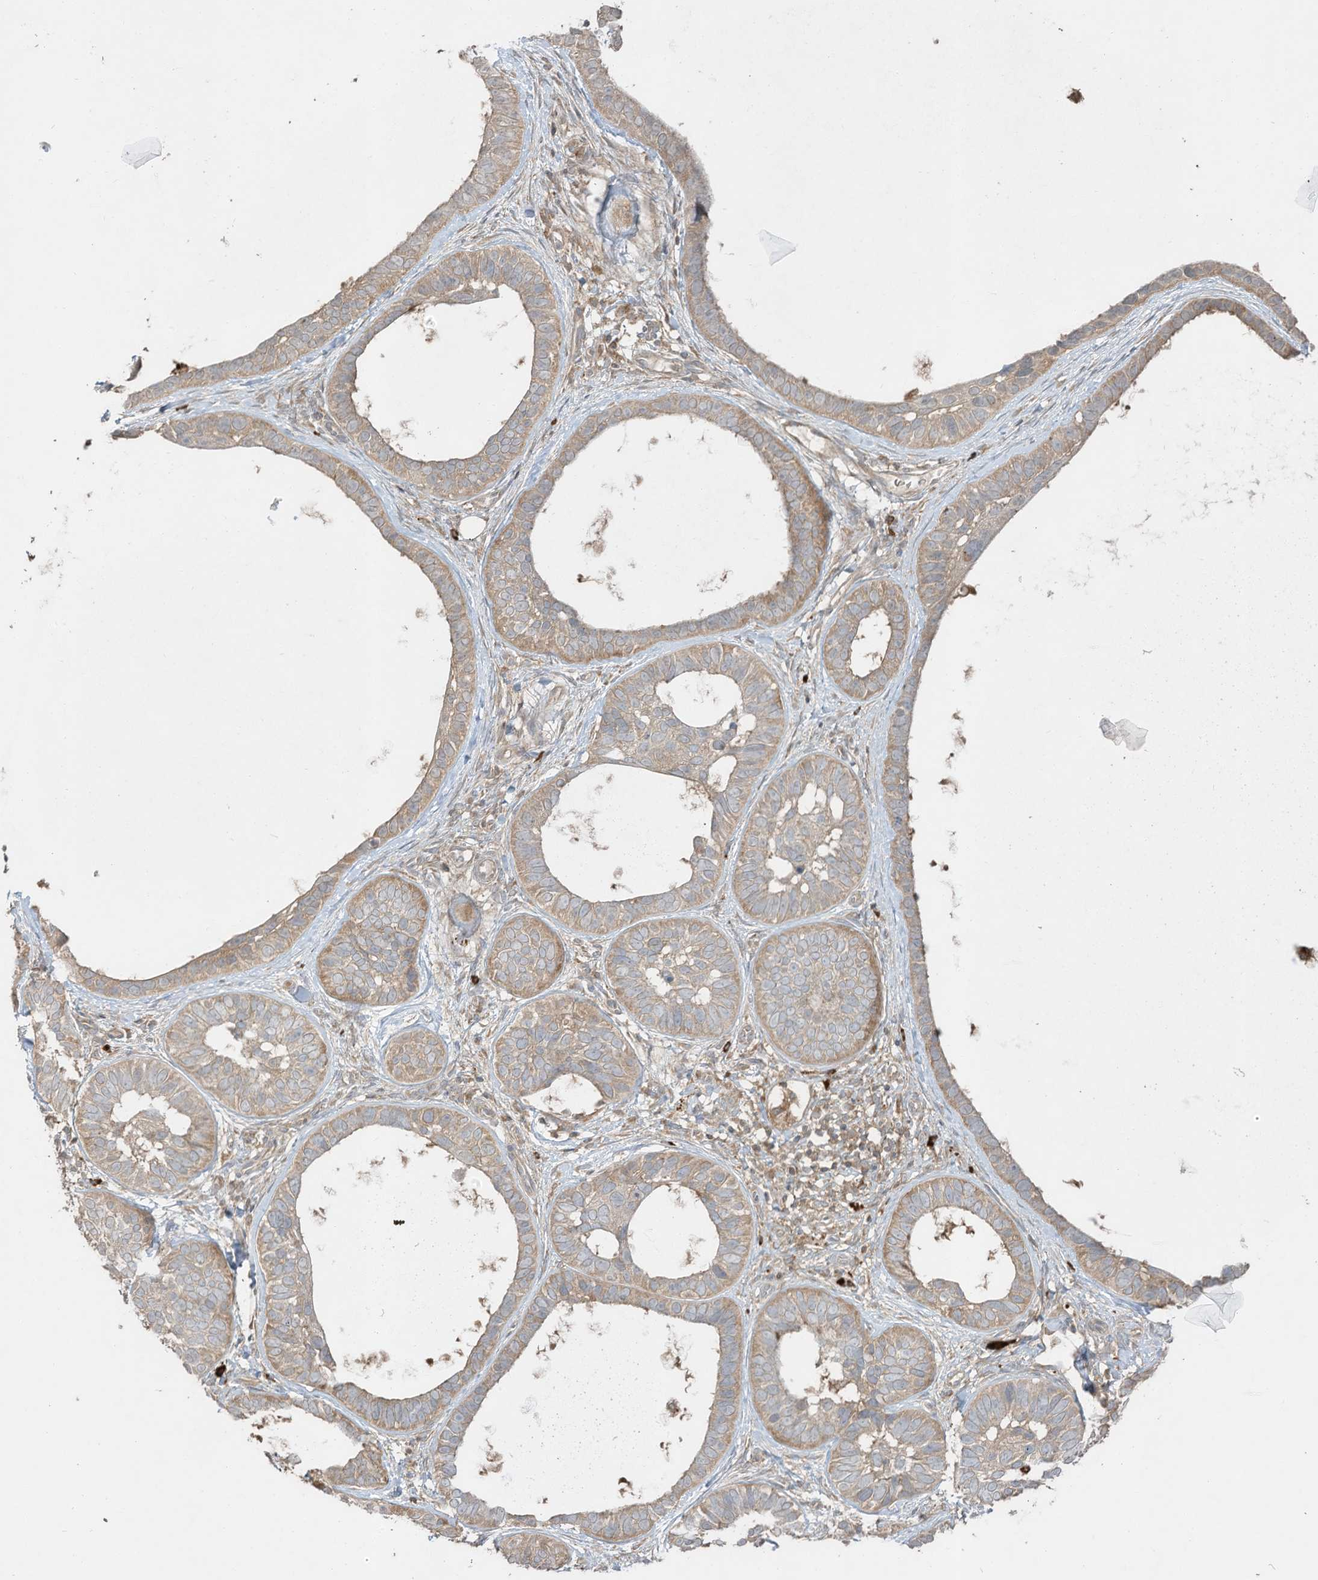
{"staining": {"intensity": "weak", "quantity": "25%-75%", "location": "cytoplasmic/membranous"}, "tissue": "skin cancer", "cell_type": "Tumor cells", "image_type": "cancer", "snomed": [{"axis": "morphology", "description": "Basal cell carcinoma"}, {"axis": "topography", "description": "Skin"}], "caption": "This is a micrograph of IHC staining of skin cancer, which shows weak positivity in the cytoplasmic/membranous of tumor cells.", "gene": "LDAH", "patient": {"sex": "male", "age": 62}}